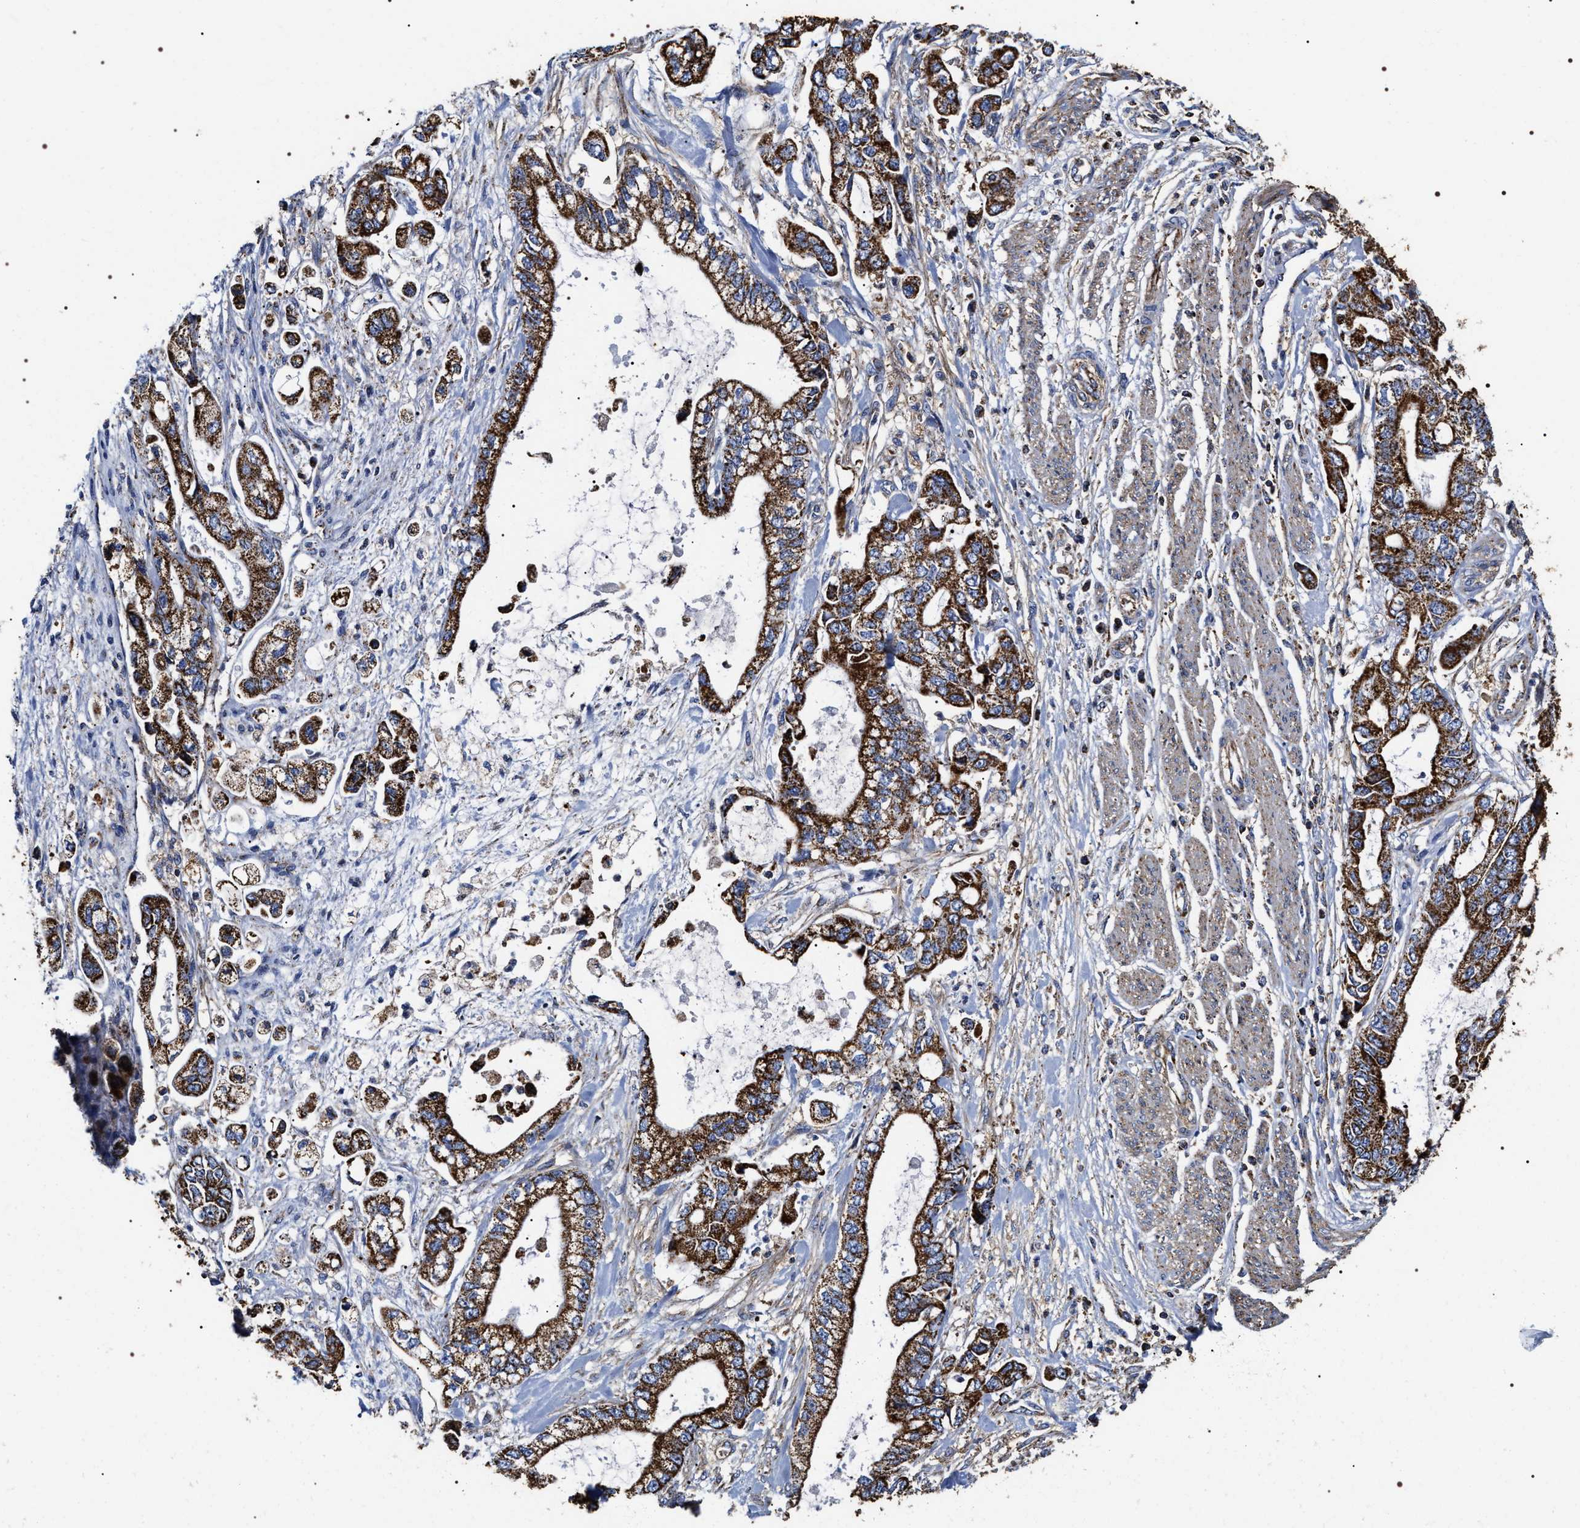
{"staining": {"intensity": "strong", "quantity": ">75%", "location": "cytoplasmic/membranous"}, "tissue": "stomach cancer", "cell_type": "Tumor cells", "image_type": "cancer", "snomed": [{"axis": "morphology", "description": "Normal tissue, NOS"}, {"axis": "morphology", "description": "Adenocarcinoma, NOS"}, {"axis": "topography", "description": "Stomach"}], "caption": "Stomach cancer stained for a protein reveals strong cytoplasmic/membranous positivity in tumor cells.", "gene": "COG5", "patient": {"sex": "male", "age": 62}}